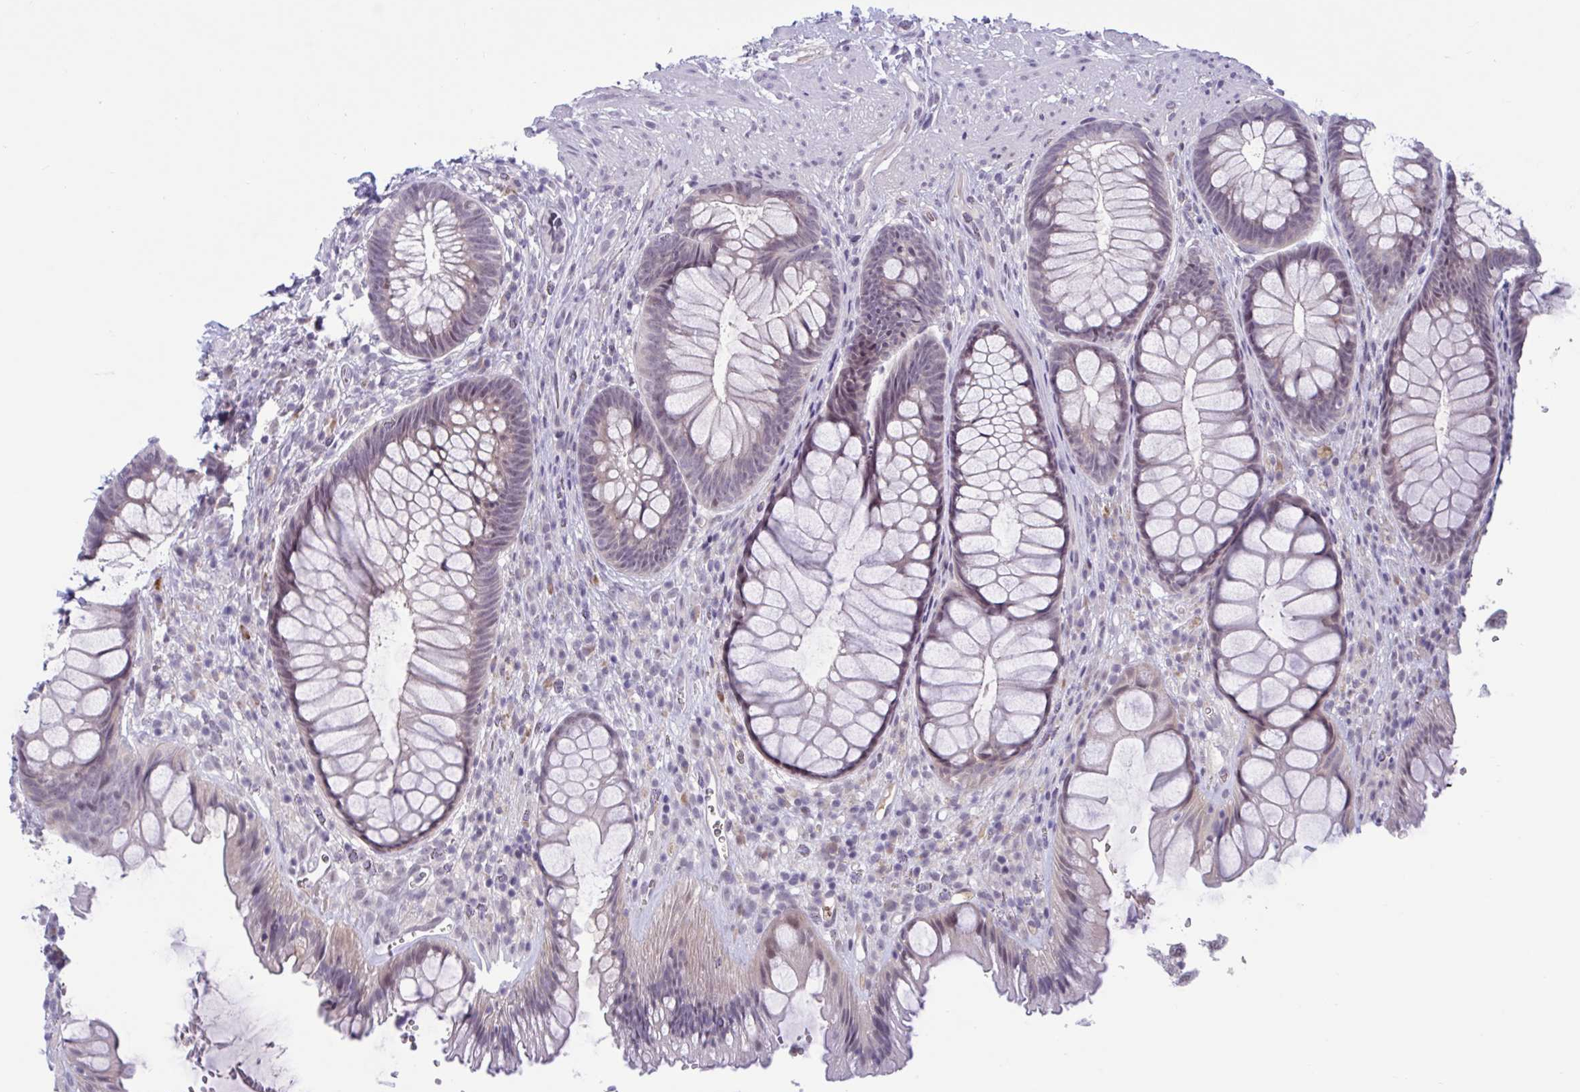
{"staining": {"intensity": "weak", "quantity": "<25%", "location": "cytoplasmic/membranous"}, "tissue": "rectum", "cell_type": "Glandular cells", "image_type": "normal", "snomed": [{"axis": "morphology", "description": "Normal tissue, NOS"}, {"axis": "topography", "description": "Rectum"}], "caption": "The micrograph exhibits no significant positivity in glandular cells of rectum. (Brightfield microscopy of DAB immunohistochemistry at high magnification).", "gene": "CNGB3", "patient": {"sex": "male", "age": 53}}